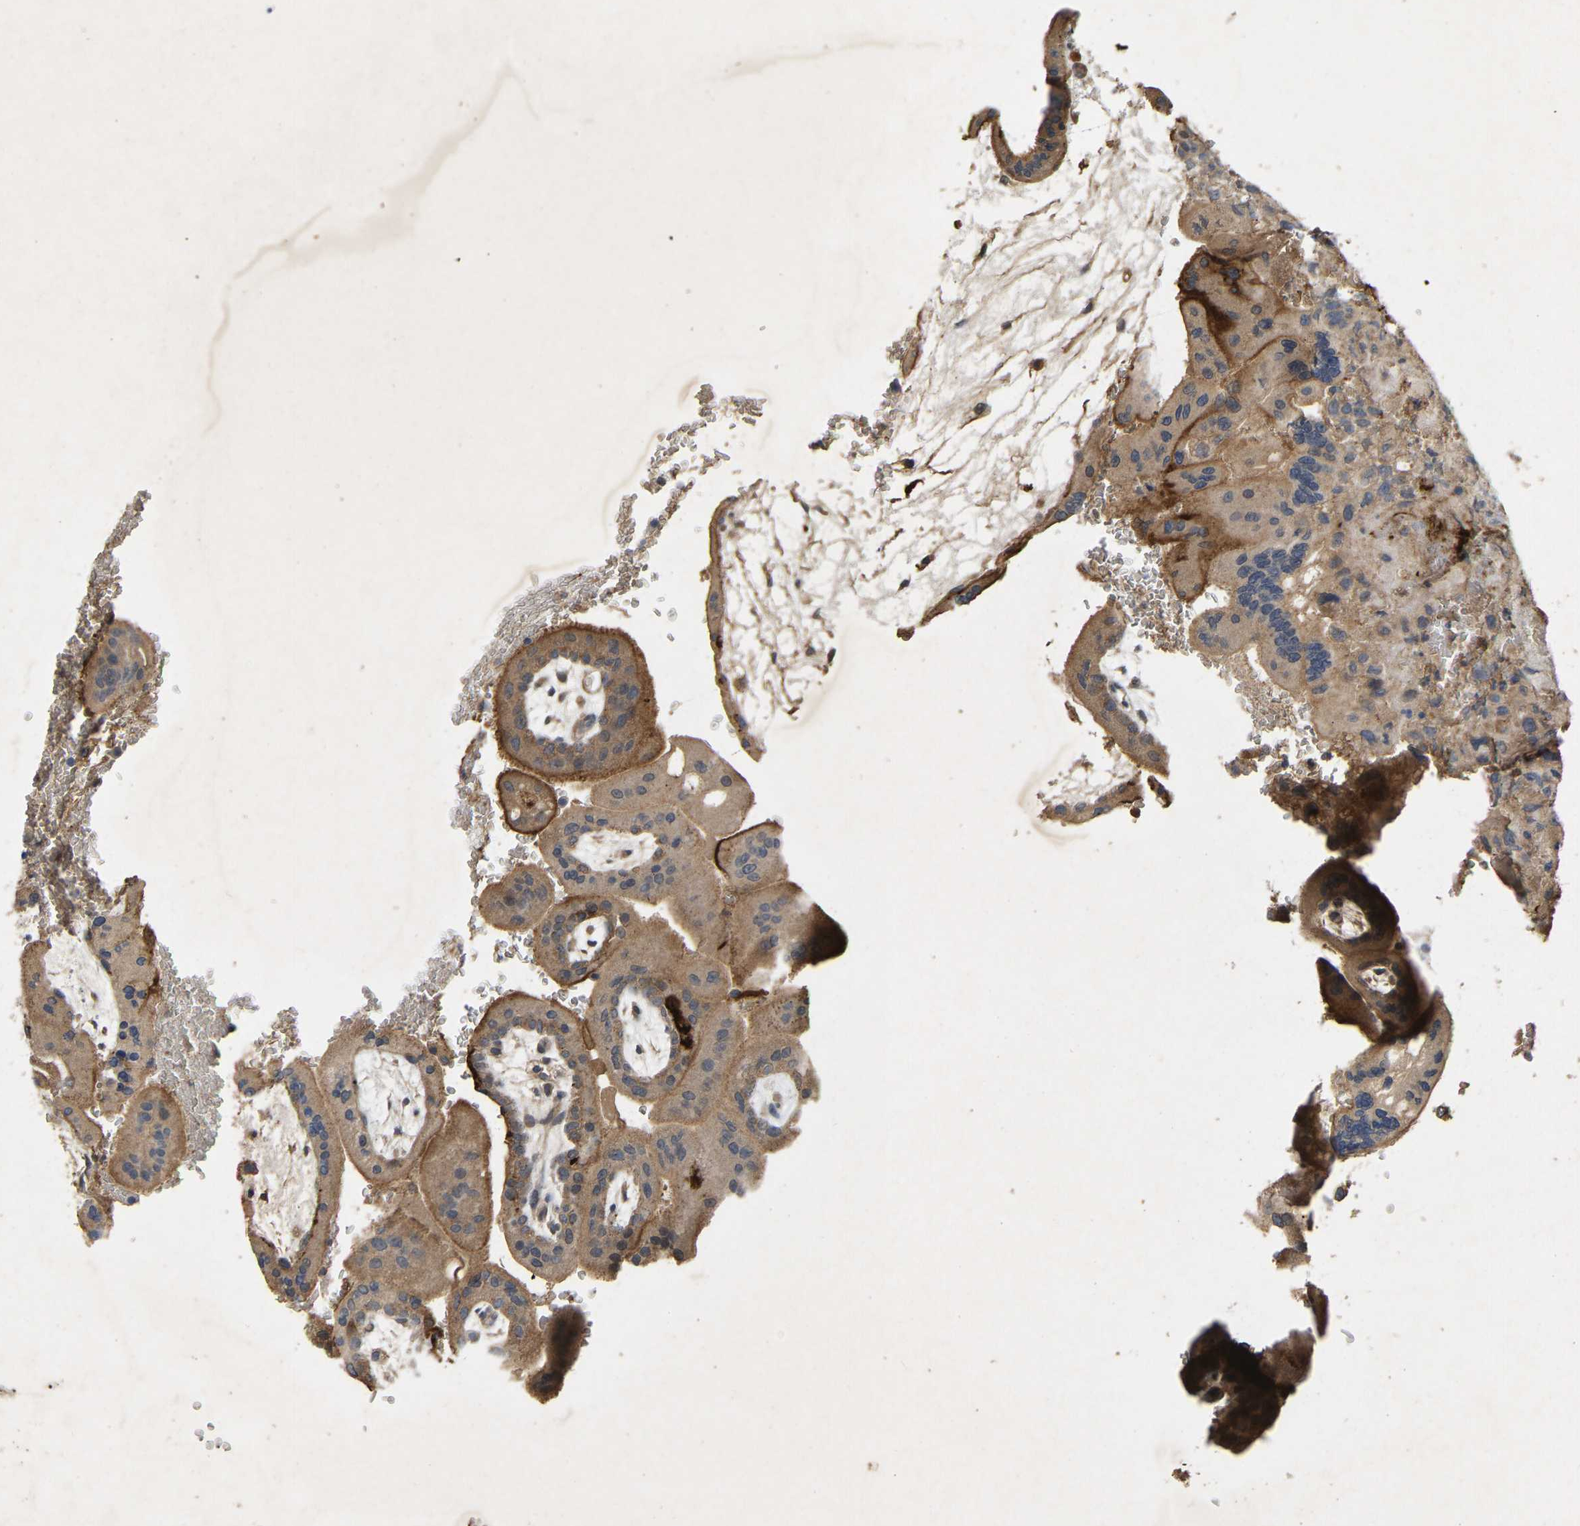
{"staining": {"intensity": "moderate", "quantity": "25%-75%", "location": "cytoplasmic/membranous"}, "tissue": "placenta", "cell_type": "Decidual cells", "image_type": "normal", "snomed": [{"axis": "morphology", "description": "Normal tissue, NOS"}, {"axis": "topography", "description": "Placenta"}], "caption": "Placenta stained with DAB immunohistochemistry reveals medium levels of moderate cytoplasmic/membranous expression in about 25%-75% of decidual cells.", "gene": "LPAR2", "patient": {"sex": "female", "age": 35}}